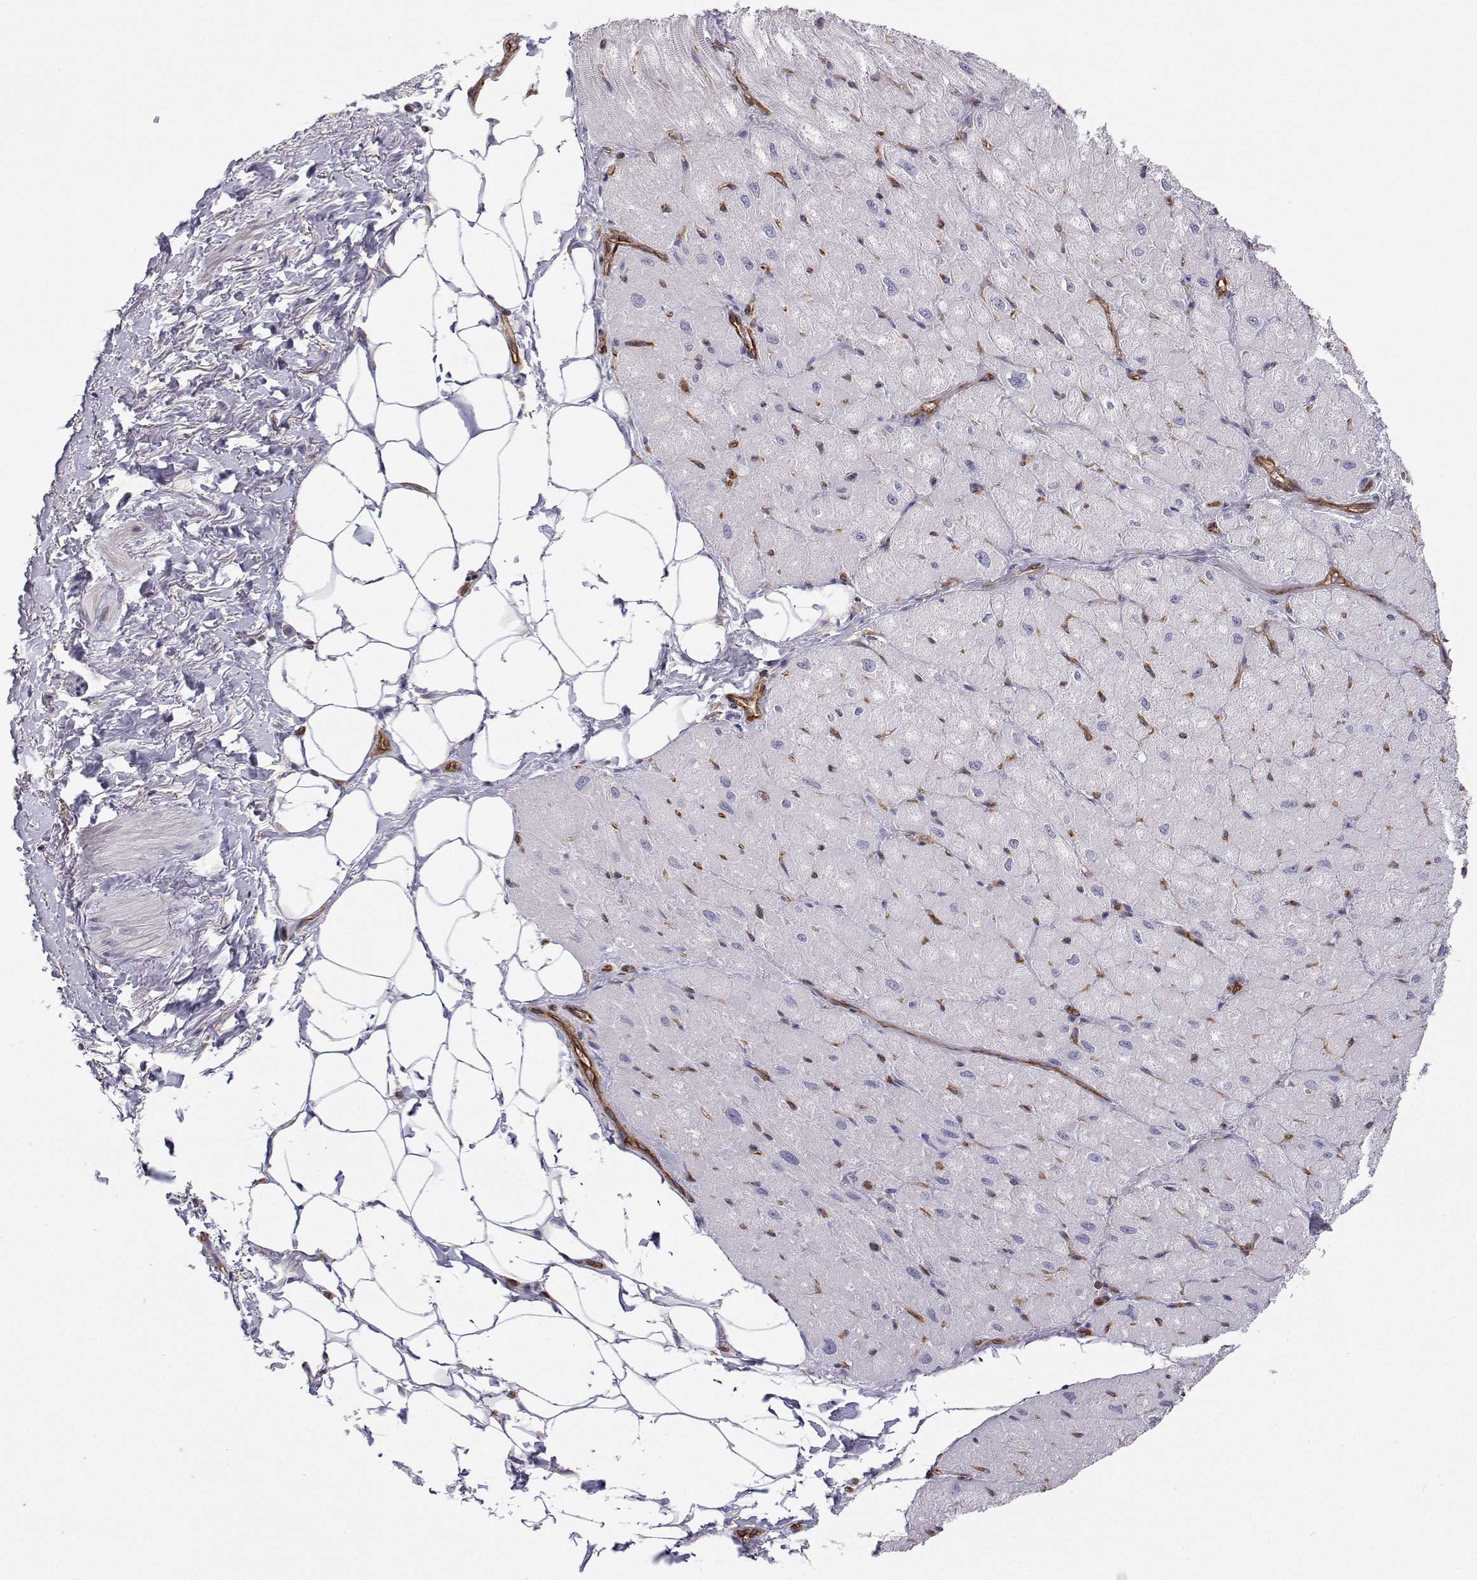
{"staining": {"intensity": "negative", "quantity": "none", "location": "none"}, "tissue": "heart muscle", "cell_type": "Cardiomyocytes", "image_type": "normal", "snomed": [{"axis": "morphology", "description": "Normal tissue, NOS"}, {"axis": "topography", "description": "Heart"}], "caption": "Cardiomyocytes show no significant protein staining in unremarkable heart muscle. The staining was performed using DAB to visualize the protein expression in brown, while the nuclei were stained in blue with hematoxylin (Magnification: 20x).", "gene": "MYH9", "patient": {"sex": "male", "age": 62}}